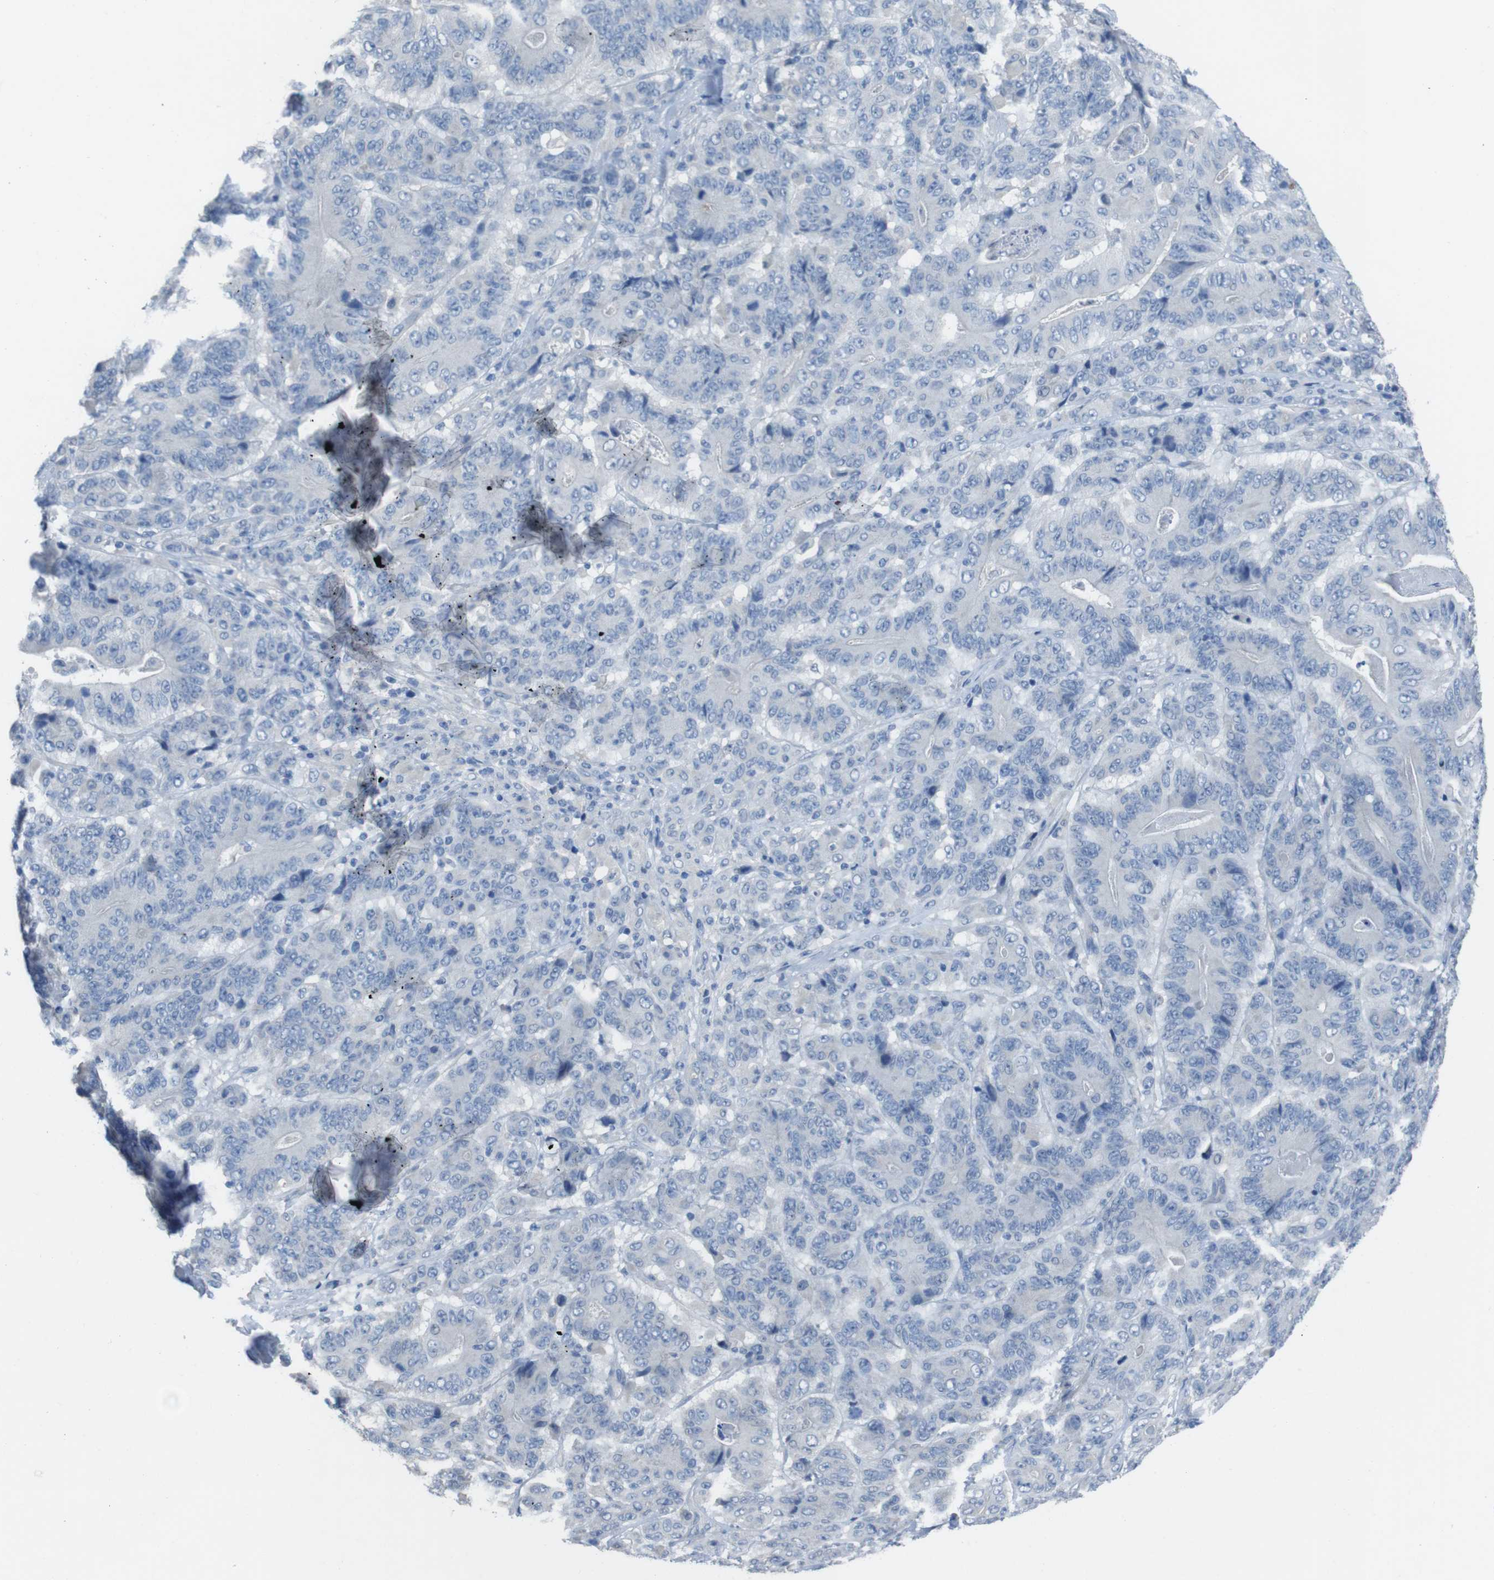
{"staining": {"intensity": "negative", "quantity": "none", "location": "none"}, "tissue": "stomach cancer", "cell_type": "Tumor cells", "image_type": "cancer", "snomed": [{"axis": "morphology", "description": "Adenocarcinoma, NOS"}, {"axis": "topography", "description": "Stomach"}], "caption": "The immunohistochemistry (IHC) photomicrograph has no significant positivity in tumor cells of stomach cancer tissue.", "gene": "CYP2C8", "patient": {"sex": "female", "age": 73}}